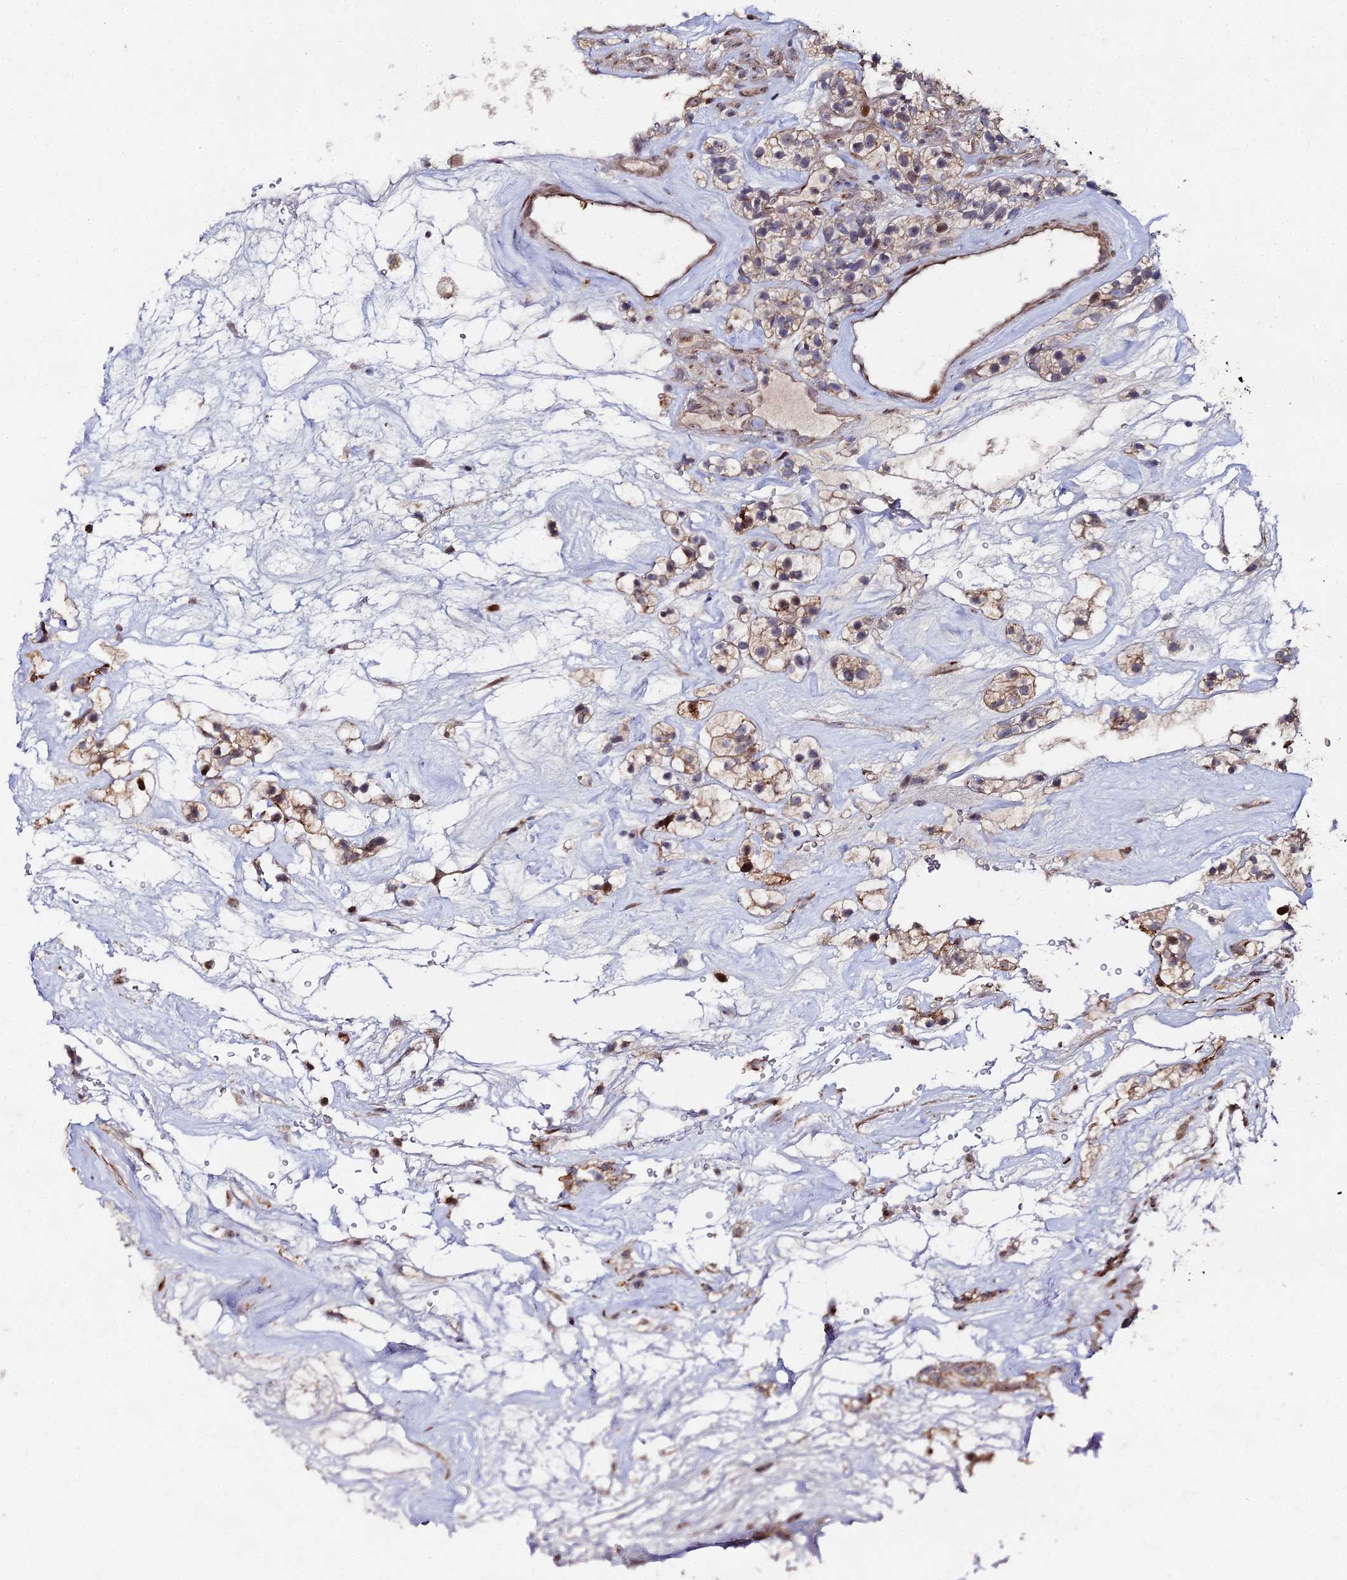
{"staining": {"intensity": "weak", "quantity": ">75%", "location": "cytoplasmic/membranous"}, "tissue": "renal cancer", "cell_type": "Tumor cells", "image_type": "cancer", "snomed": [{"axis": "morphology", "description": "Adenocarcinoma, NOS"}, {"axis": "topography", "description": "Kidney"}], "caption": "DAB (3,3'-diaminobenzidine) immunohistochemical staining of human renal cancer (adenocarcinoma) shows weak cytoplasmic/membranous protein positivity in about >75% of tumor cells. The protein of interest is stained brown, and the nuclei are stained in blue (DAB IHC with brightfield microscopy, high magnification).", "gene": "SGMS1", "patient": {"sex": "female", "age": 57}}